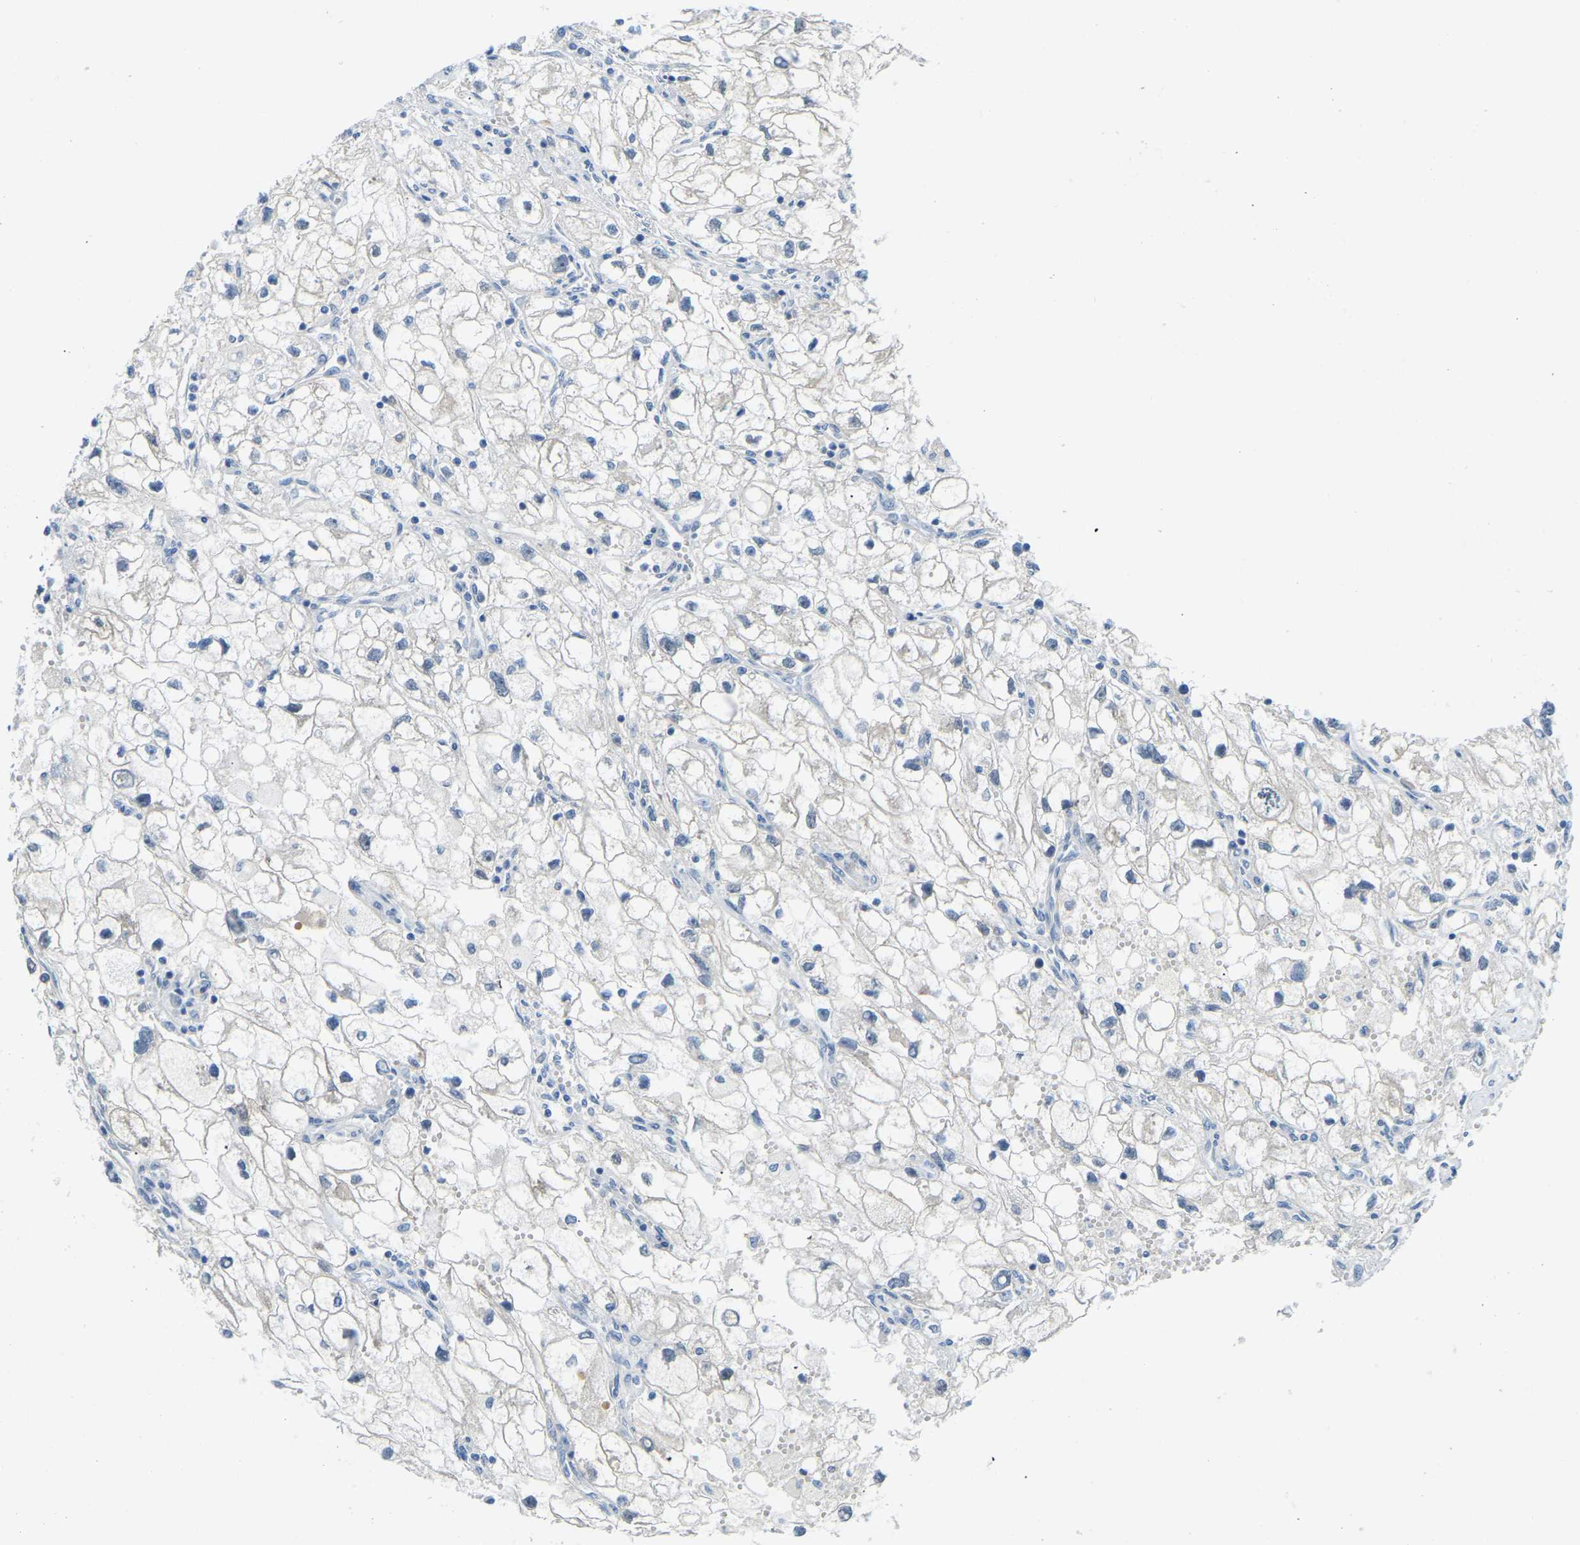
{"staining": {"intensity": "negative", "quantity": "none", "location": "none"}, "tissue": "renal cancer", "cell_type": "Tumor cells", "image_type": "cancer", "snomed": [{"axis": "morphology", "description": "Adenocarcinoma, NOS"}, {"axis": "topography", "description": "Kidney"}], "caption": "A histopathology image of human renal cancer (adenocarcinoma) is negative for staining in tumor cells.", "gene": "NME8", "patient": {"sex": "female", "age": 70}}